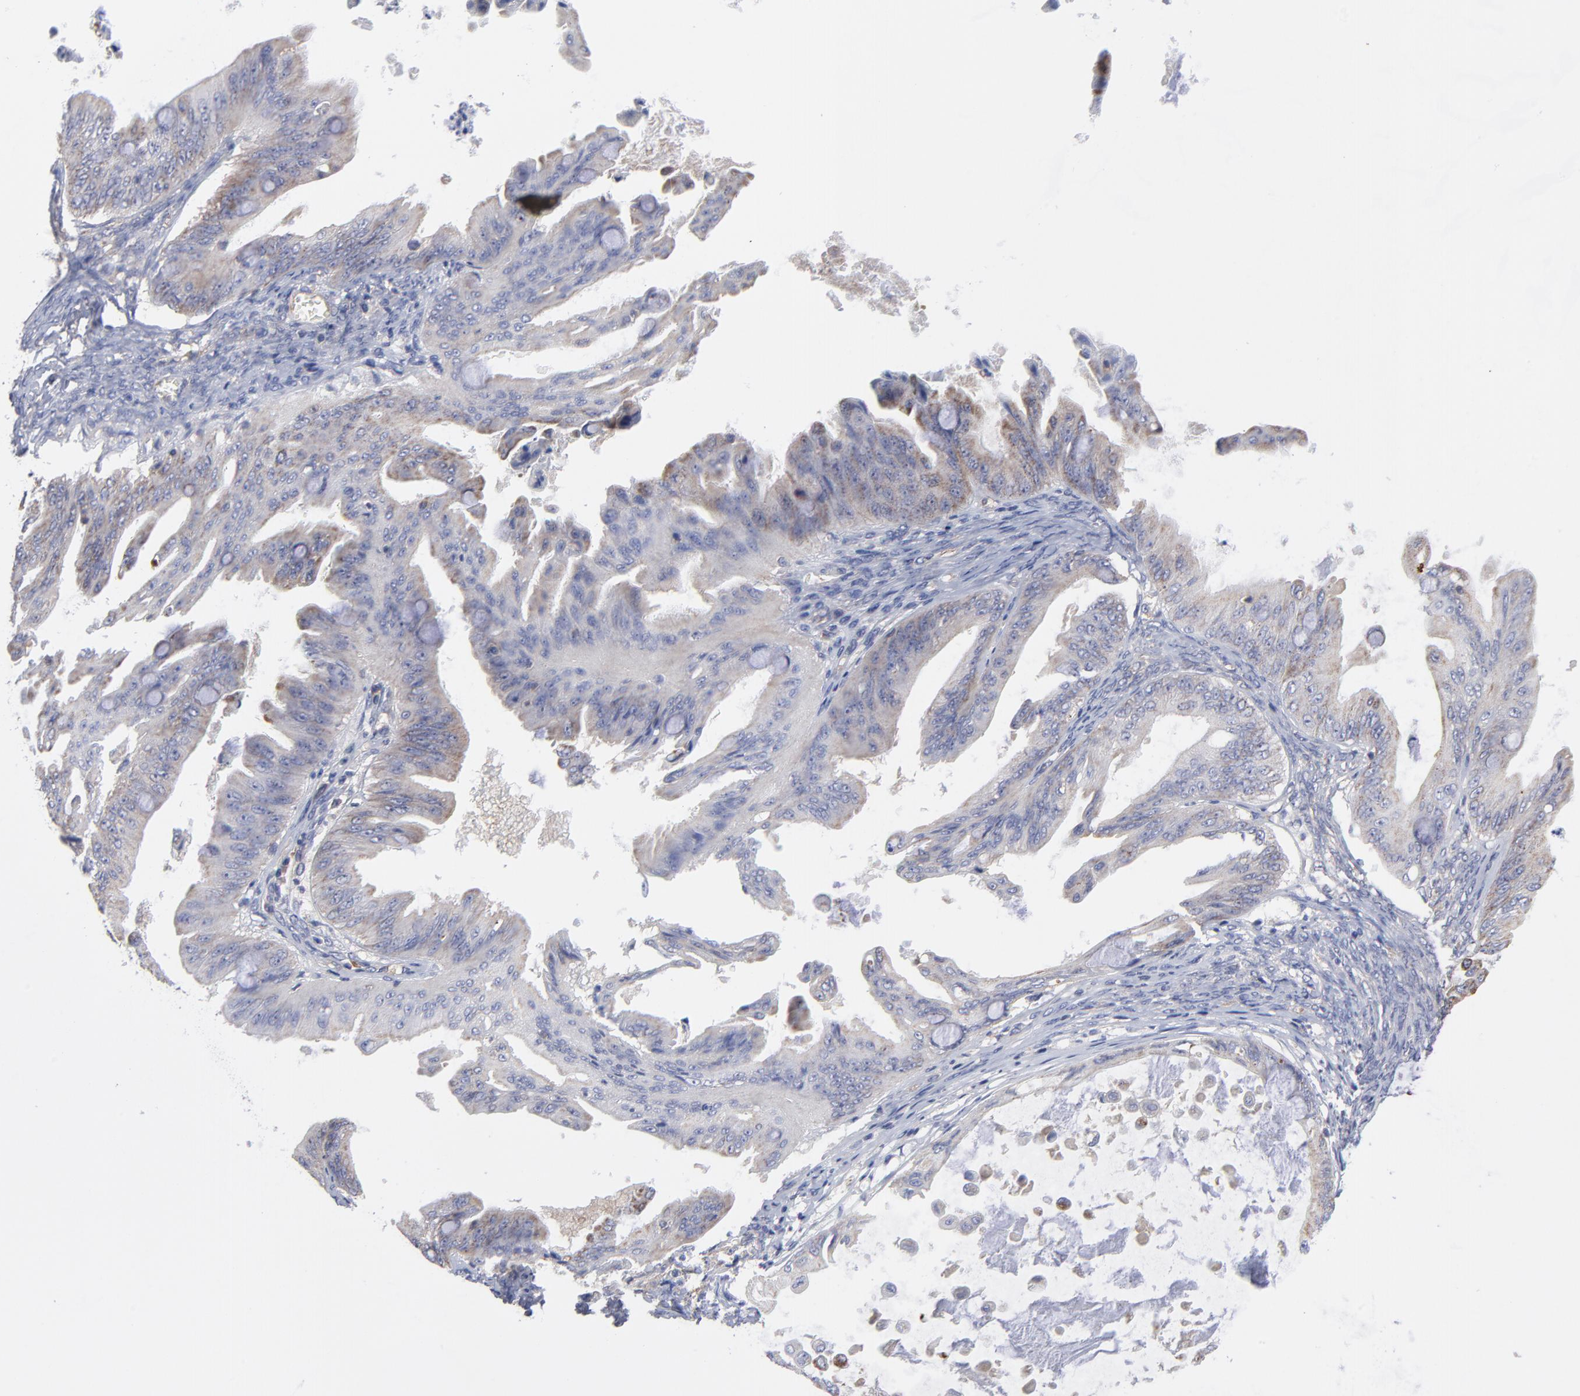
{"staining": {"intensity": "weak", "quantity": "<25%", "location": "cytoplasmic/membranous"}, "tissue": "ovarian cancer", "cell_type": "Tumor cells", "image_type": "cancer", "snomed": [{"axis": "morphology", "description": "Cystadenocarcinoma, mucinous, NOS"}, {"axis": "topography", "description": "Ovary"}], "caption": "Tumor cells are negative for protein expression in human mucinous cystadenocarcinoma (ovarian).", "gene": "NFKBIA", "patient": {"sex": "female", "age": 37}}